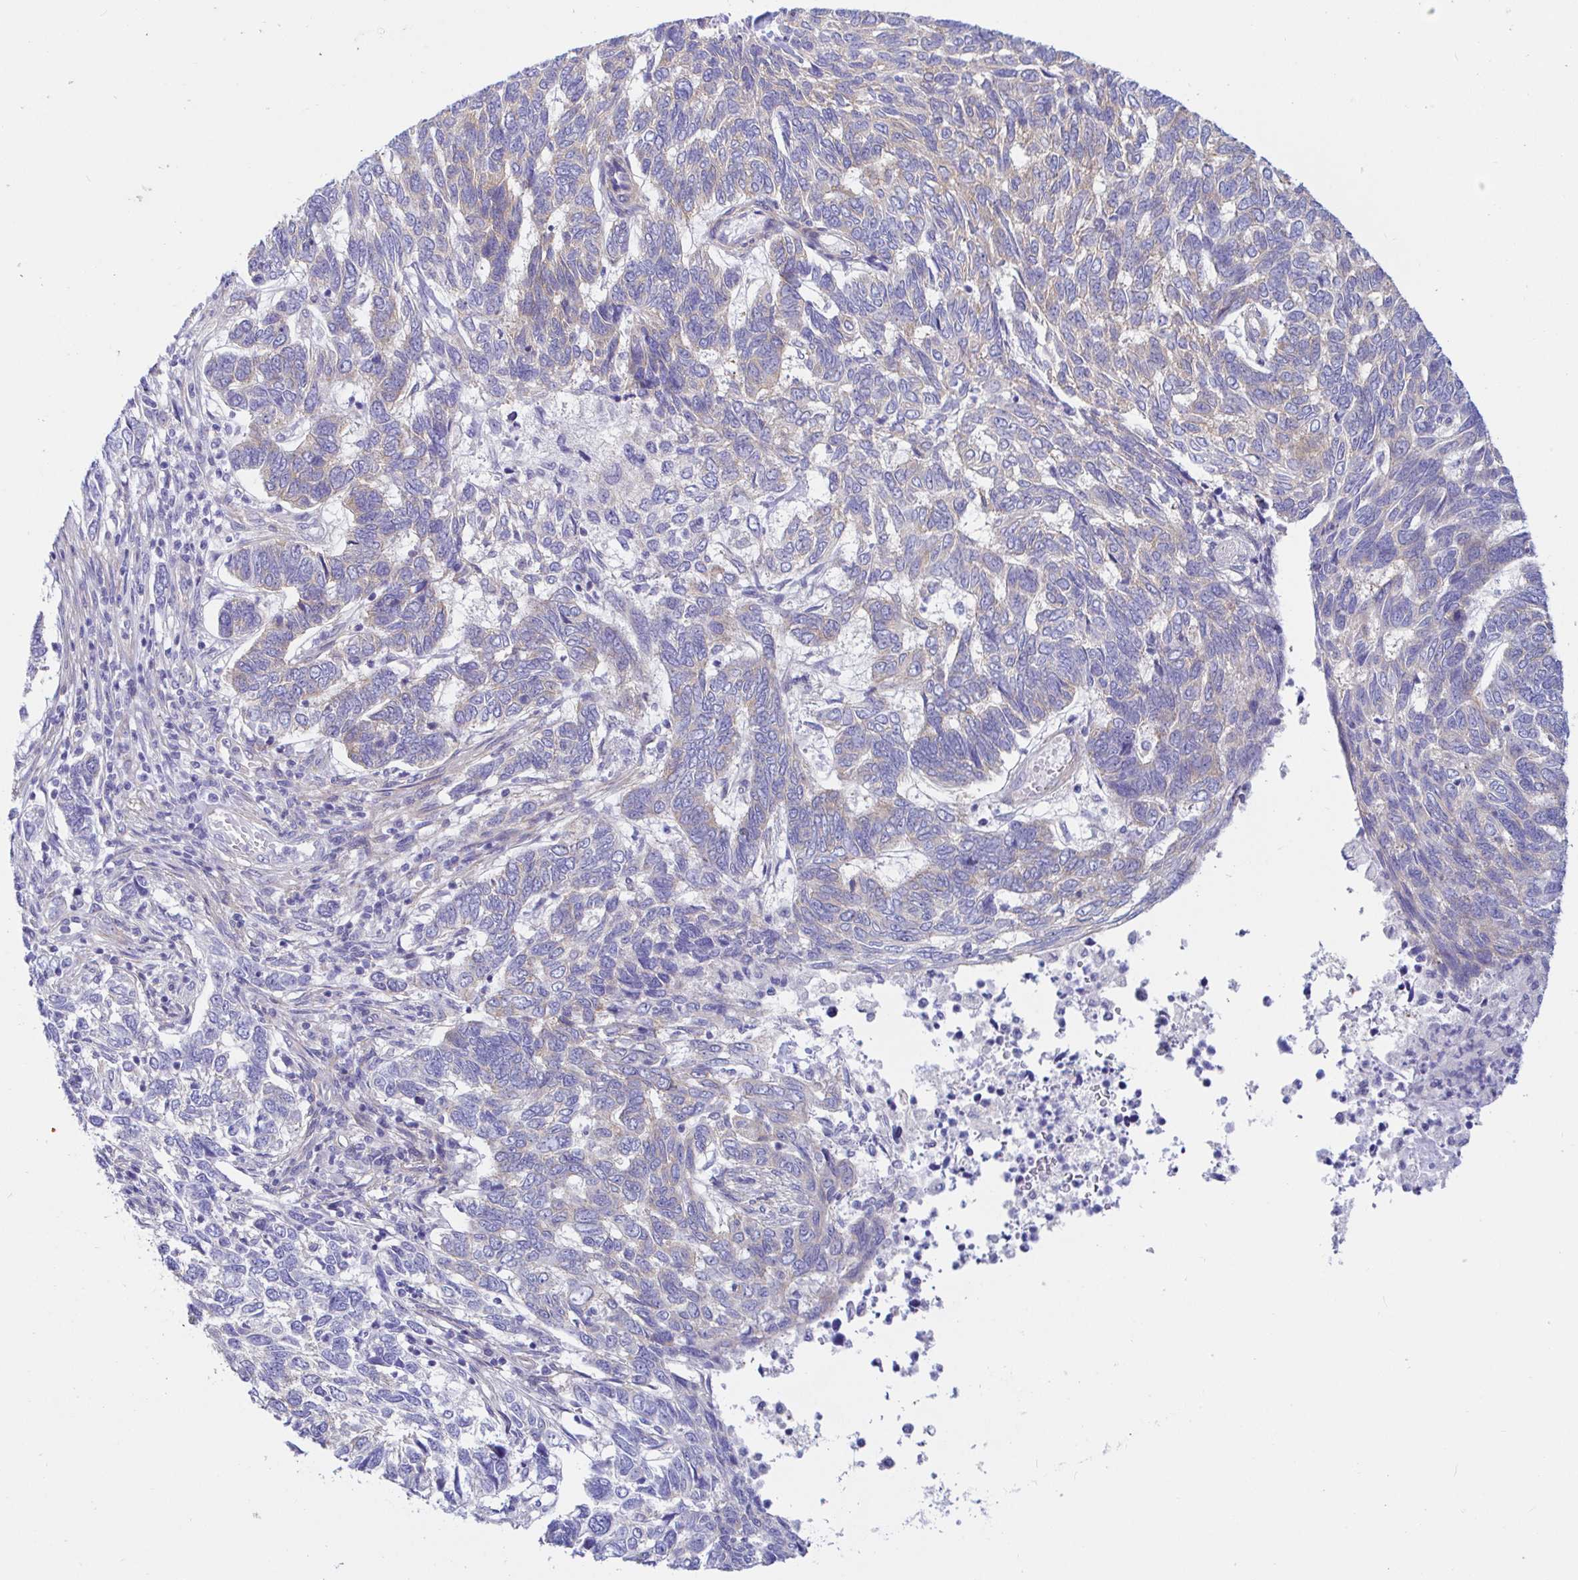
{"staining": {"intensity": "weak", "quantity": "<25%", "location": "cytoplasmic/membranous"}, "tissue": "skin cancer", "cell_type": "Tumor cells", "image_type": "cancer", "snomed": [{"axis": "morphology", "description": "Basal cell carcinoma"}, {"axis": "topography", "description": "Skin"}], "caption": "DAB immunohistochemical staining of skin cancer (basal cell carcinoma) reveals no significant expression in tumor cells.", "gene": "ARL4D", "patient": {"sex": "female", "age": 65}}